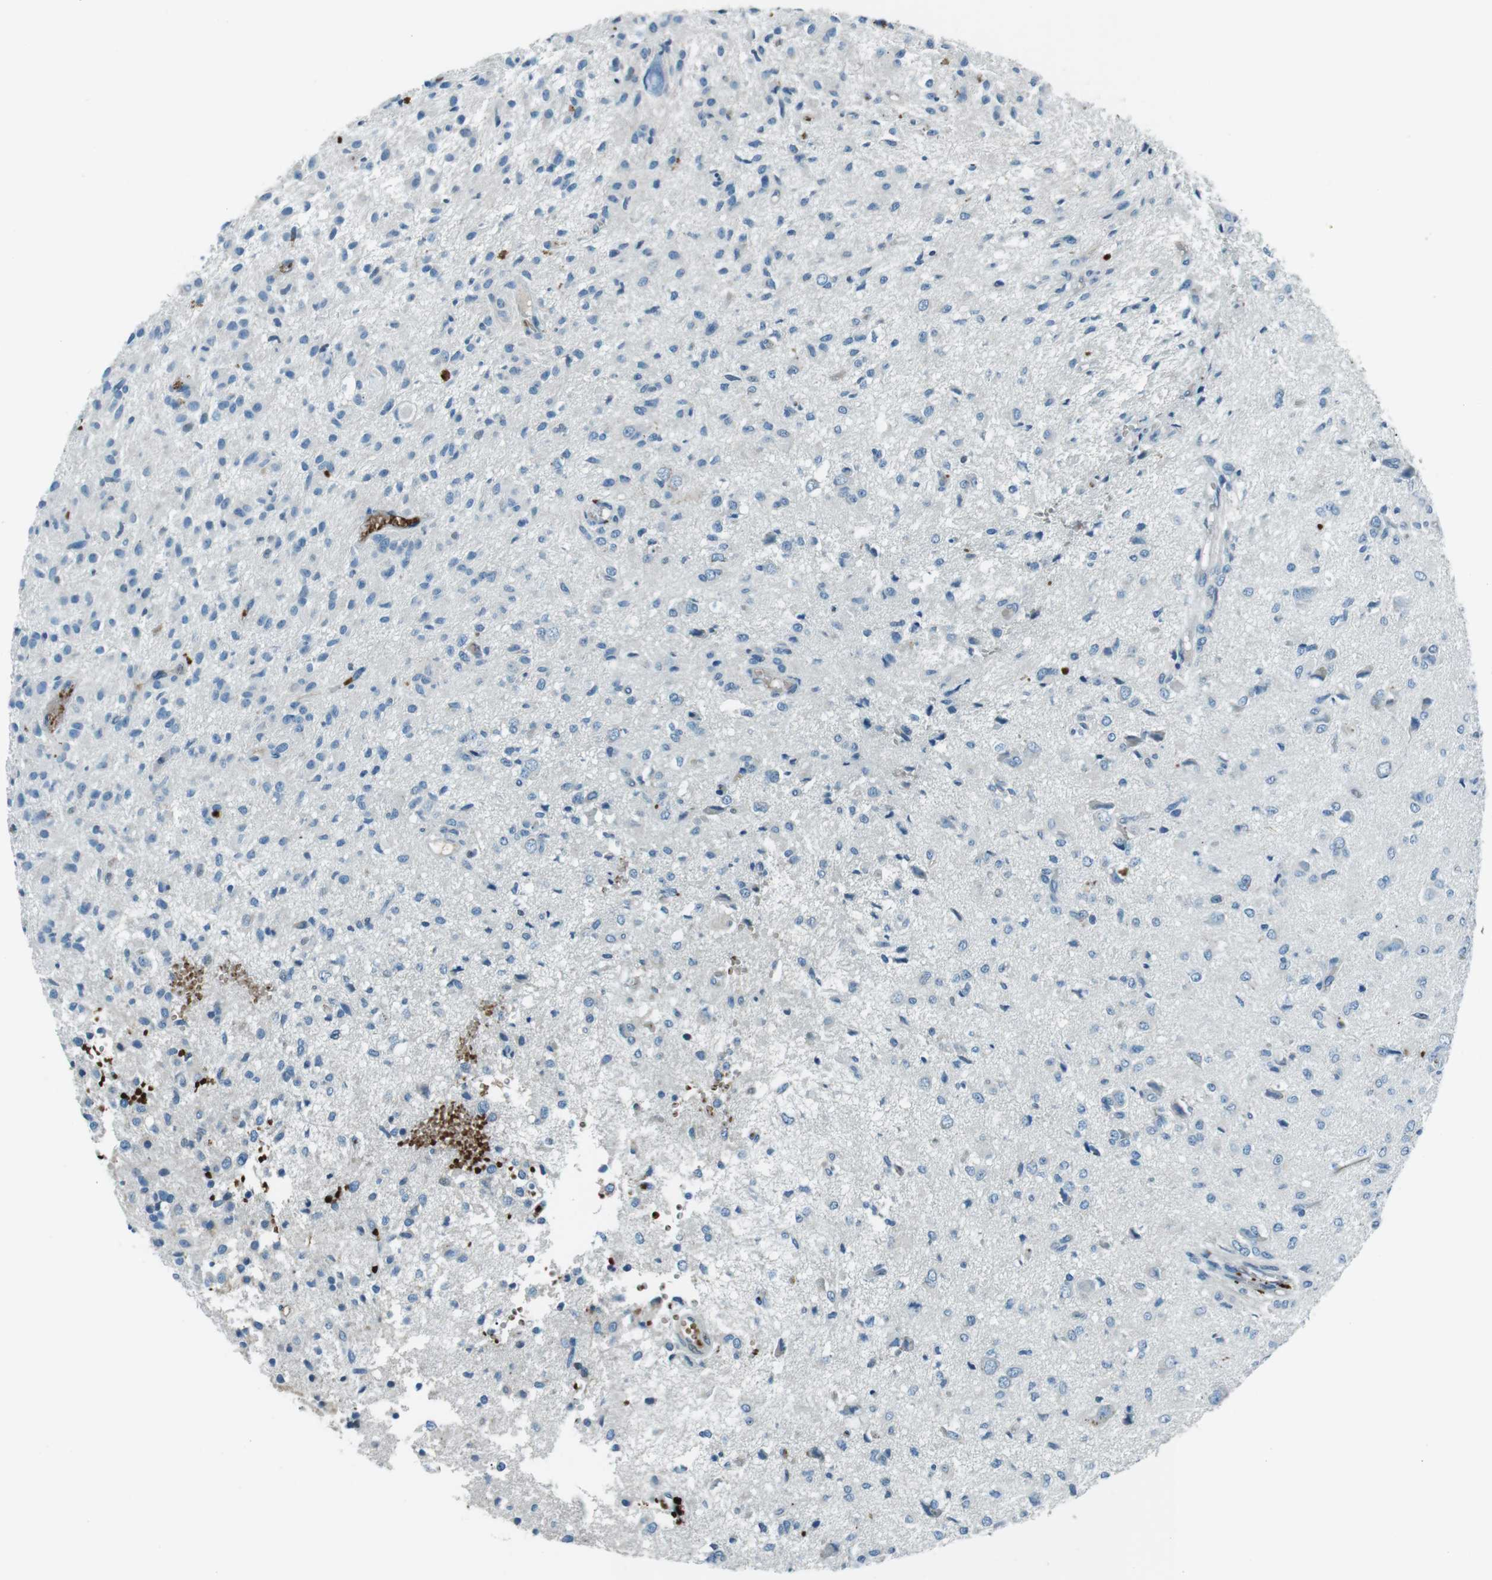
{"staining": {"intensity": "negative", "quantity": "none", "location": "none"}, "tissue": "glioma", "cell_type": "Tumor cells", "image_type": "cancer", "snomed": [{"axis": "morphology", "description": "Glioma, malignant, High grade"}, {"axis": "topography", "description": "Brain"}], "caption": "Immunohistochemistry micrograph of neoplastic tissue: glioma stained with DAB (3,3'-diaminobenzidine) shows no significant protein expression in tumor cells.", "gene": "ST6GAL1", "patient": {"sex": "female", "age": 59}}